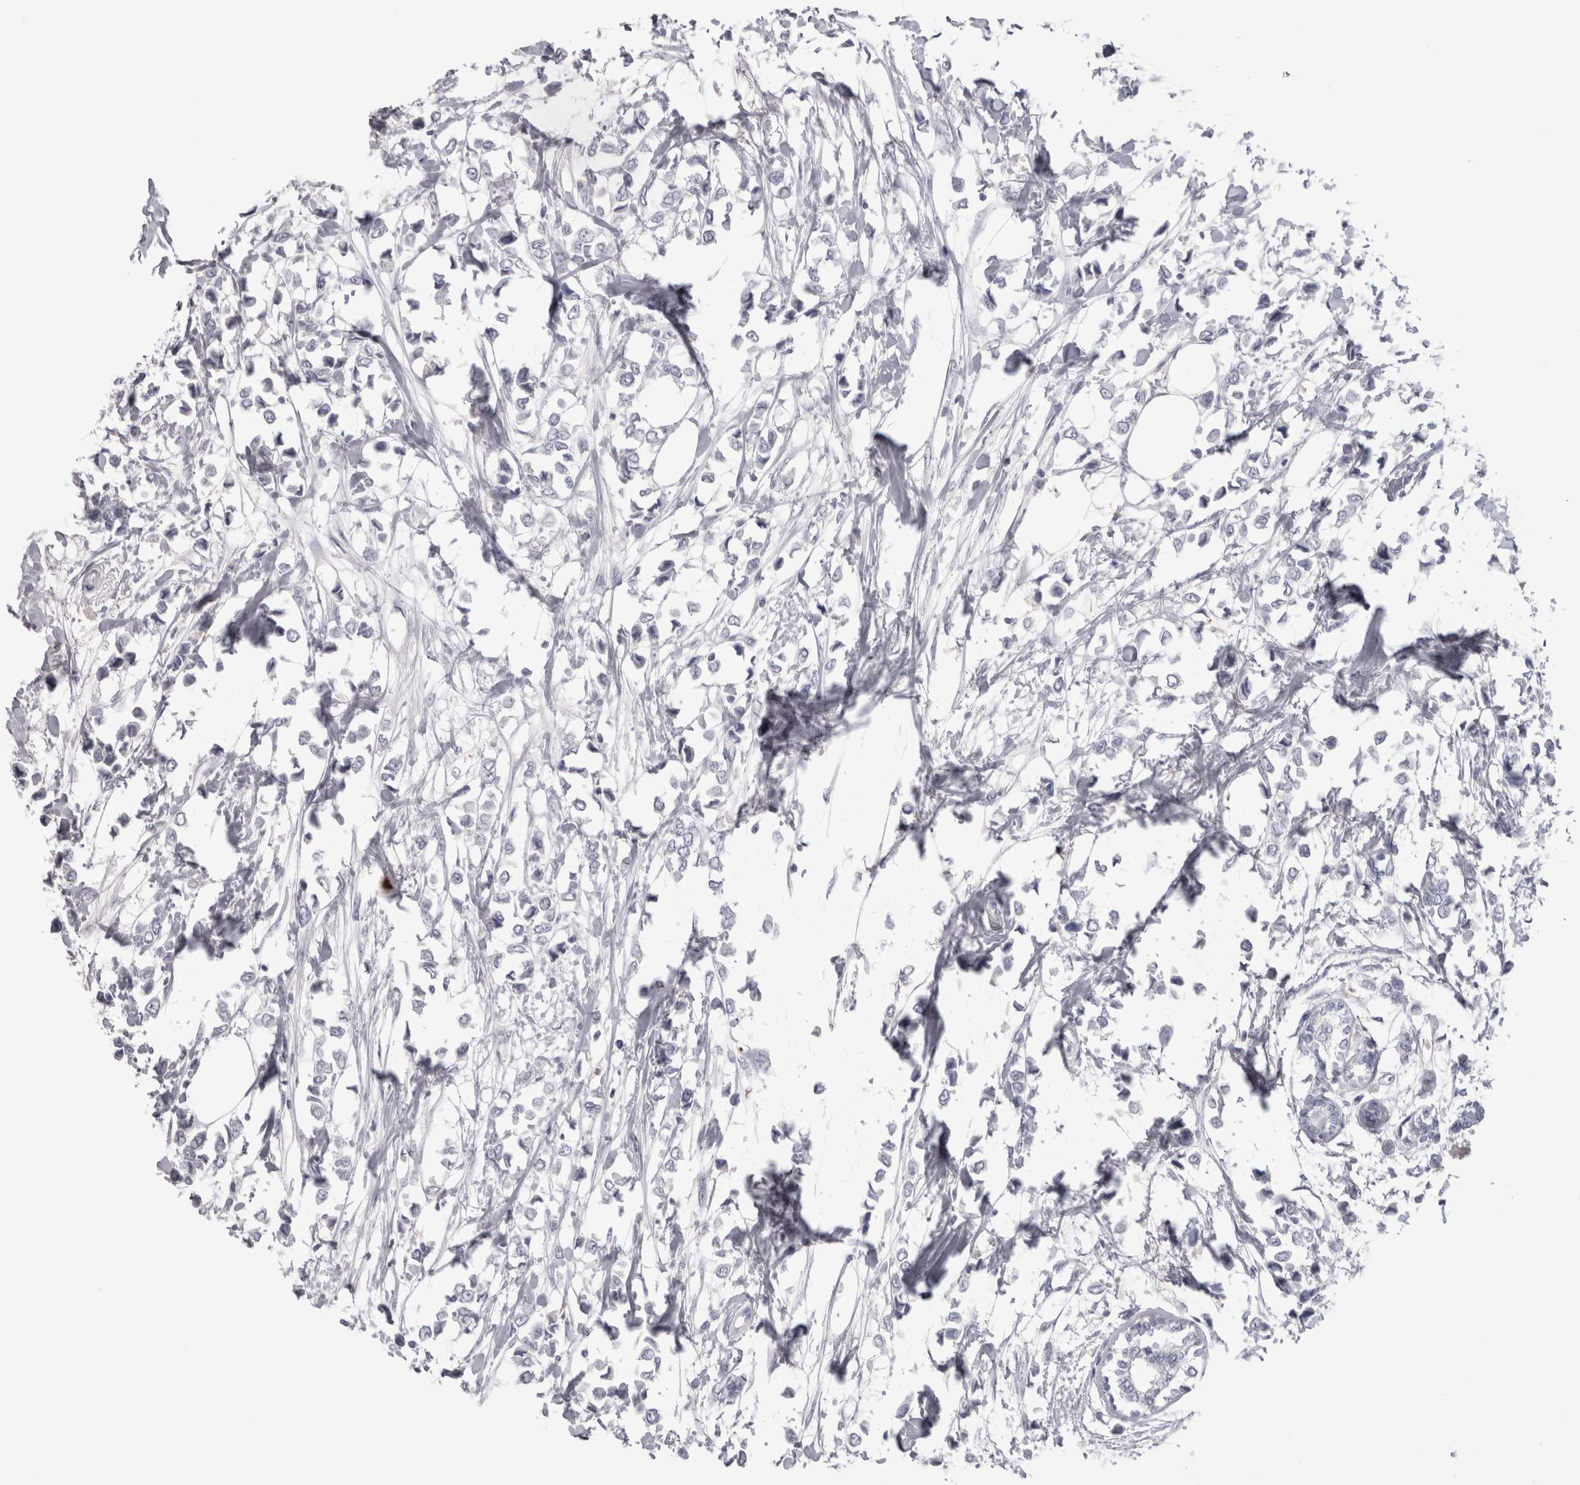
{"staining": {"intensity": "negative", "quantity": "none", "location": "none"}, "tissue": "breast cancer", "cell_type": "Tumor cells", "image_type": "cancer", "snomed": [{"axis": "morphology", "description": "Lobular carcinoma"}, {"axis": "topography", "description": "Breast"}], "caption": "This is a photomicrograph of immunohistochemistry staining of breast cancer (lobular carcinoma), which shows no expression in tumor cells.", "gene": "SUCNR1", "patient": {"sex": "female", "age": 51}}